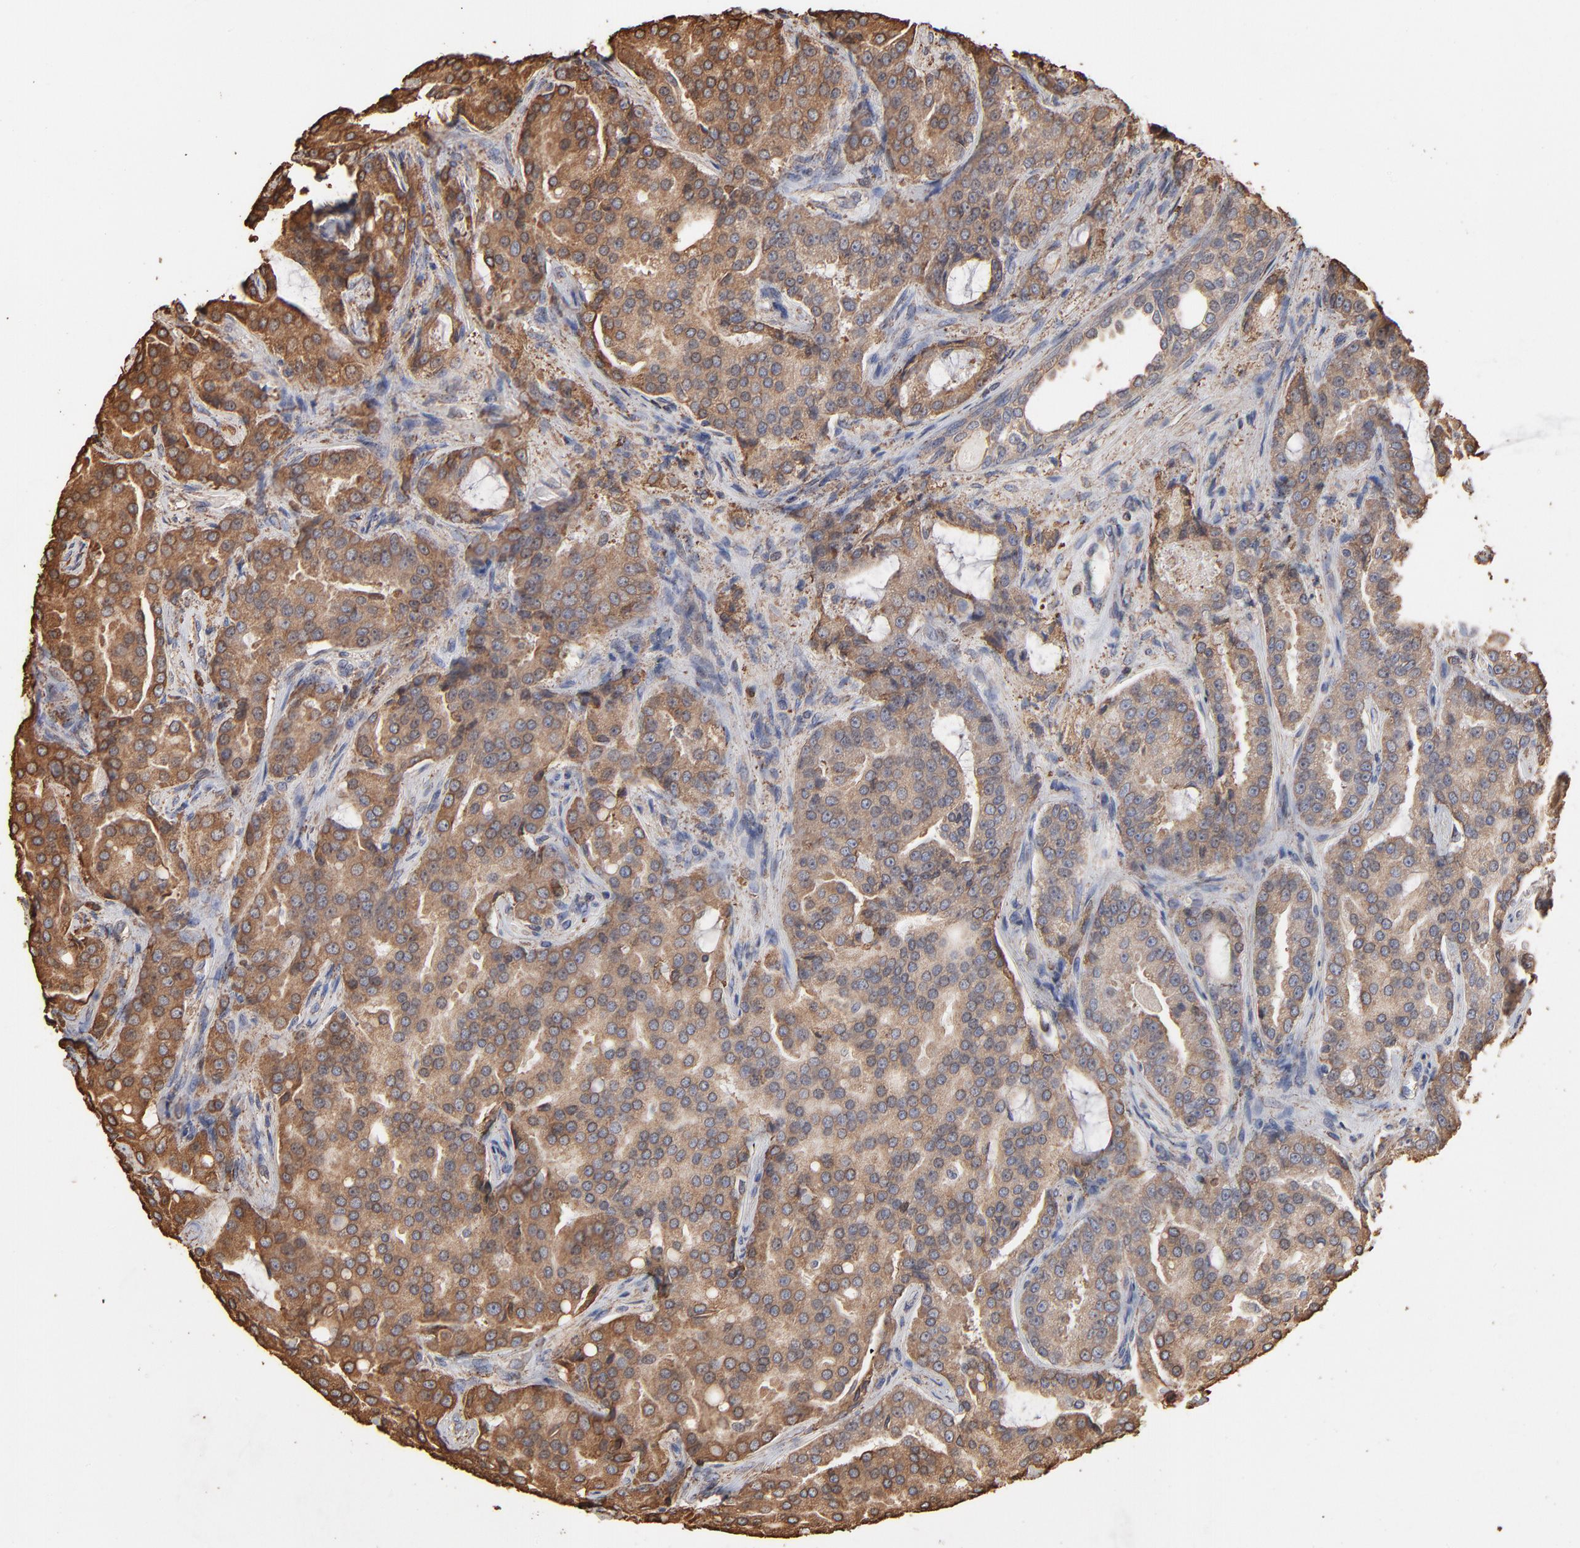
{"staining": {"intensity": "moderate", "quantity": ">75%", "location": "cytoplasmic/membranous"}, "tissue": "prostate cancer", "cell_type": "Tumor cells", "image_type": "cancer", "snomed": [{"axis": "morphology", "description": "Adenocarcinoma, High grade"}, {"axis": "topography", "description": "Prostate"}], "caption": "High-magnification brightfield microscopy of prostate high-grade adenocarcinoma stained with DAB (3,3'-diaminobenzidine) (brown) and counterstained with hematoxylin (blue). tumor cells exhibit moderate cytoplasmic/membranous expression is appreciated in about>75% of cells.", "gene": "PDIA3", "patient": {"sex": "male", "age": 72}}